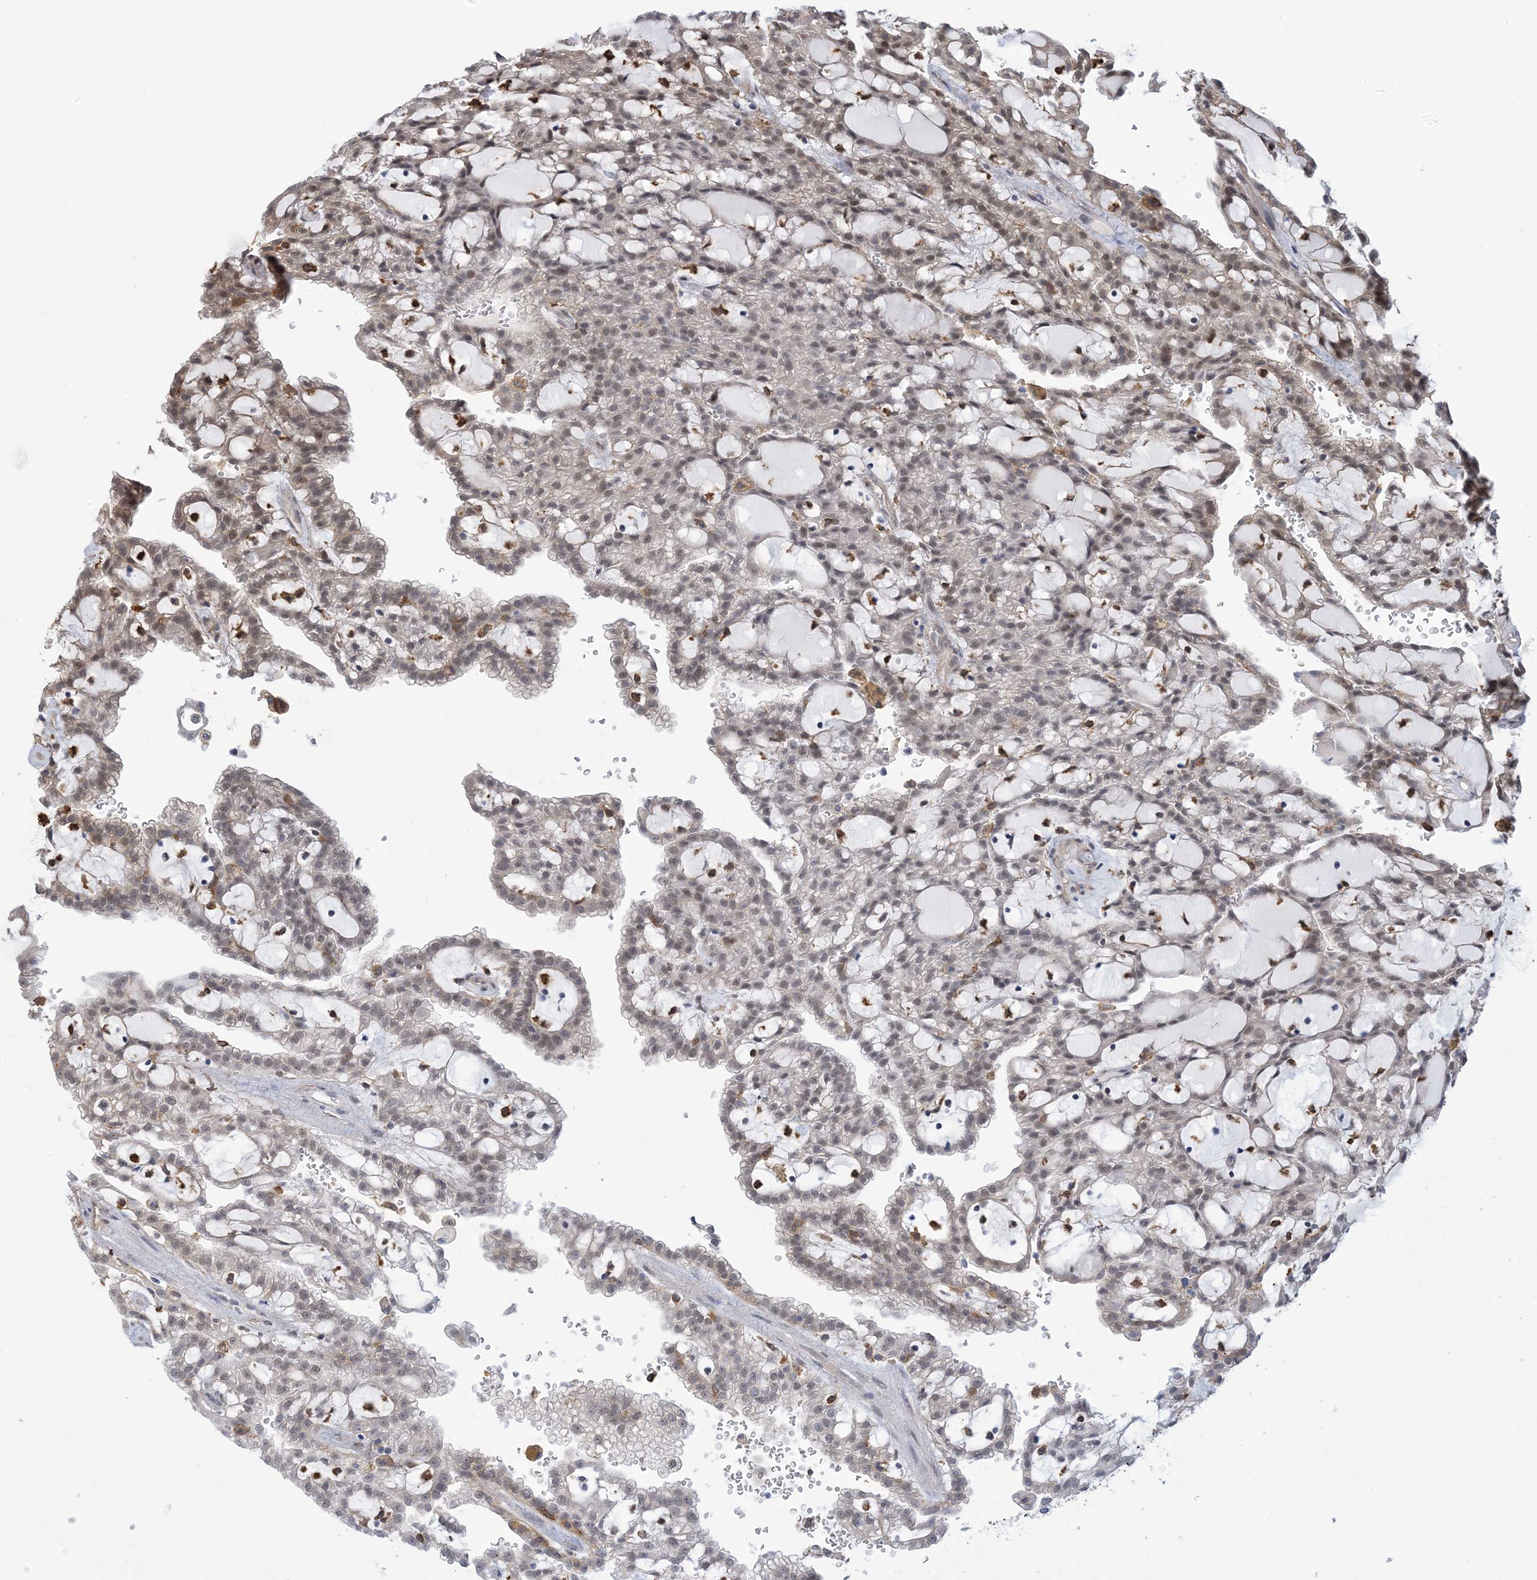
{"staining": {"intensity": "weak", "quantity": "25%-75%", "location": "nuclear"}, "tissue": "renal cancer", "cell_type": "Tumor cells", "image_type": "cancer", "snomed": [{"axis": "morphology", "description": "Adenocarcinoma, NOS"}, {"axis": "topography", "description": "Kidney"}], "caption": "Immunohistochemical staining of human adenocarcinoma (renal) shows weak nuclear protein positivity in approximately 25%-75% of tumor cells. The protein of interest is stained brown, and the nuclei are stained in blue (DAB IHC with brightfield microscopy, high magnification).", "gene": "ZNF8", "patient": {"sex": "male", "age": 63}}